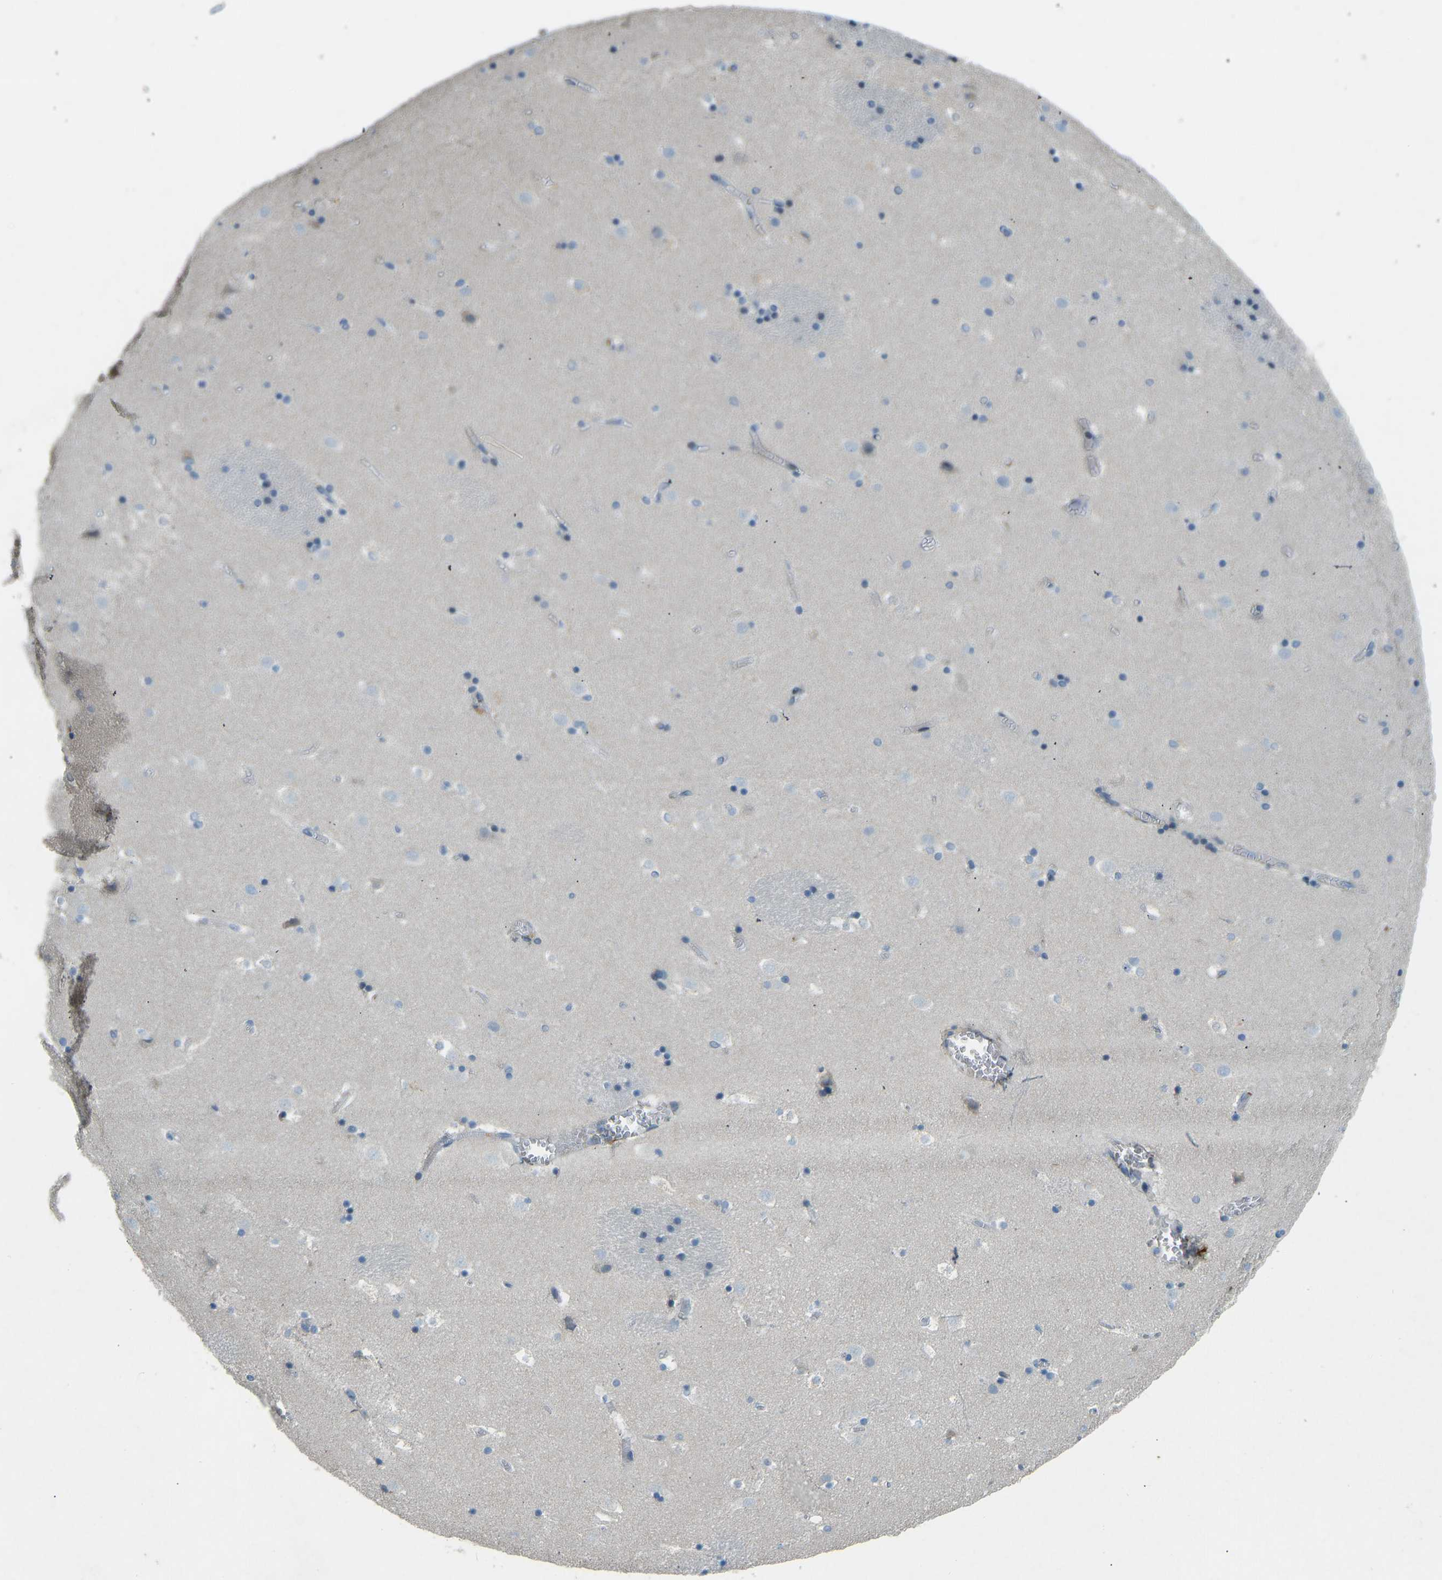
{"staining": {"intensity": "negative", "quantity": "none", "location": "none"}, "tissue": "caudate", "cell_type": "Glial cells", "image_type": "normal", "snomed": [{"axis": "morphology", "description": "Normal tissue, NOS"}, {"axis": "topography", "description": "Lateral ventricle wall"}], "caption": "An image of caudate stained for a protein reveals no brown staining in glial cells. (Immunohistochemistry (ihc), brightfield microscopy, high magnification).", "gene": "FBLN2", "patient": {"sex": "male", "age": 45}}